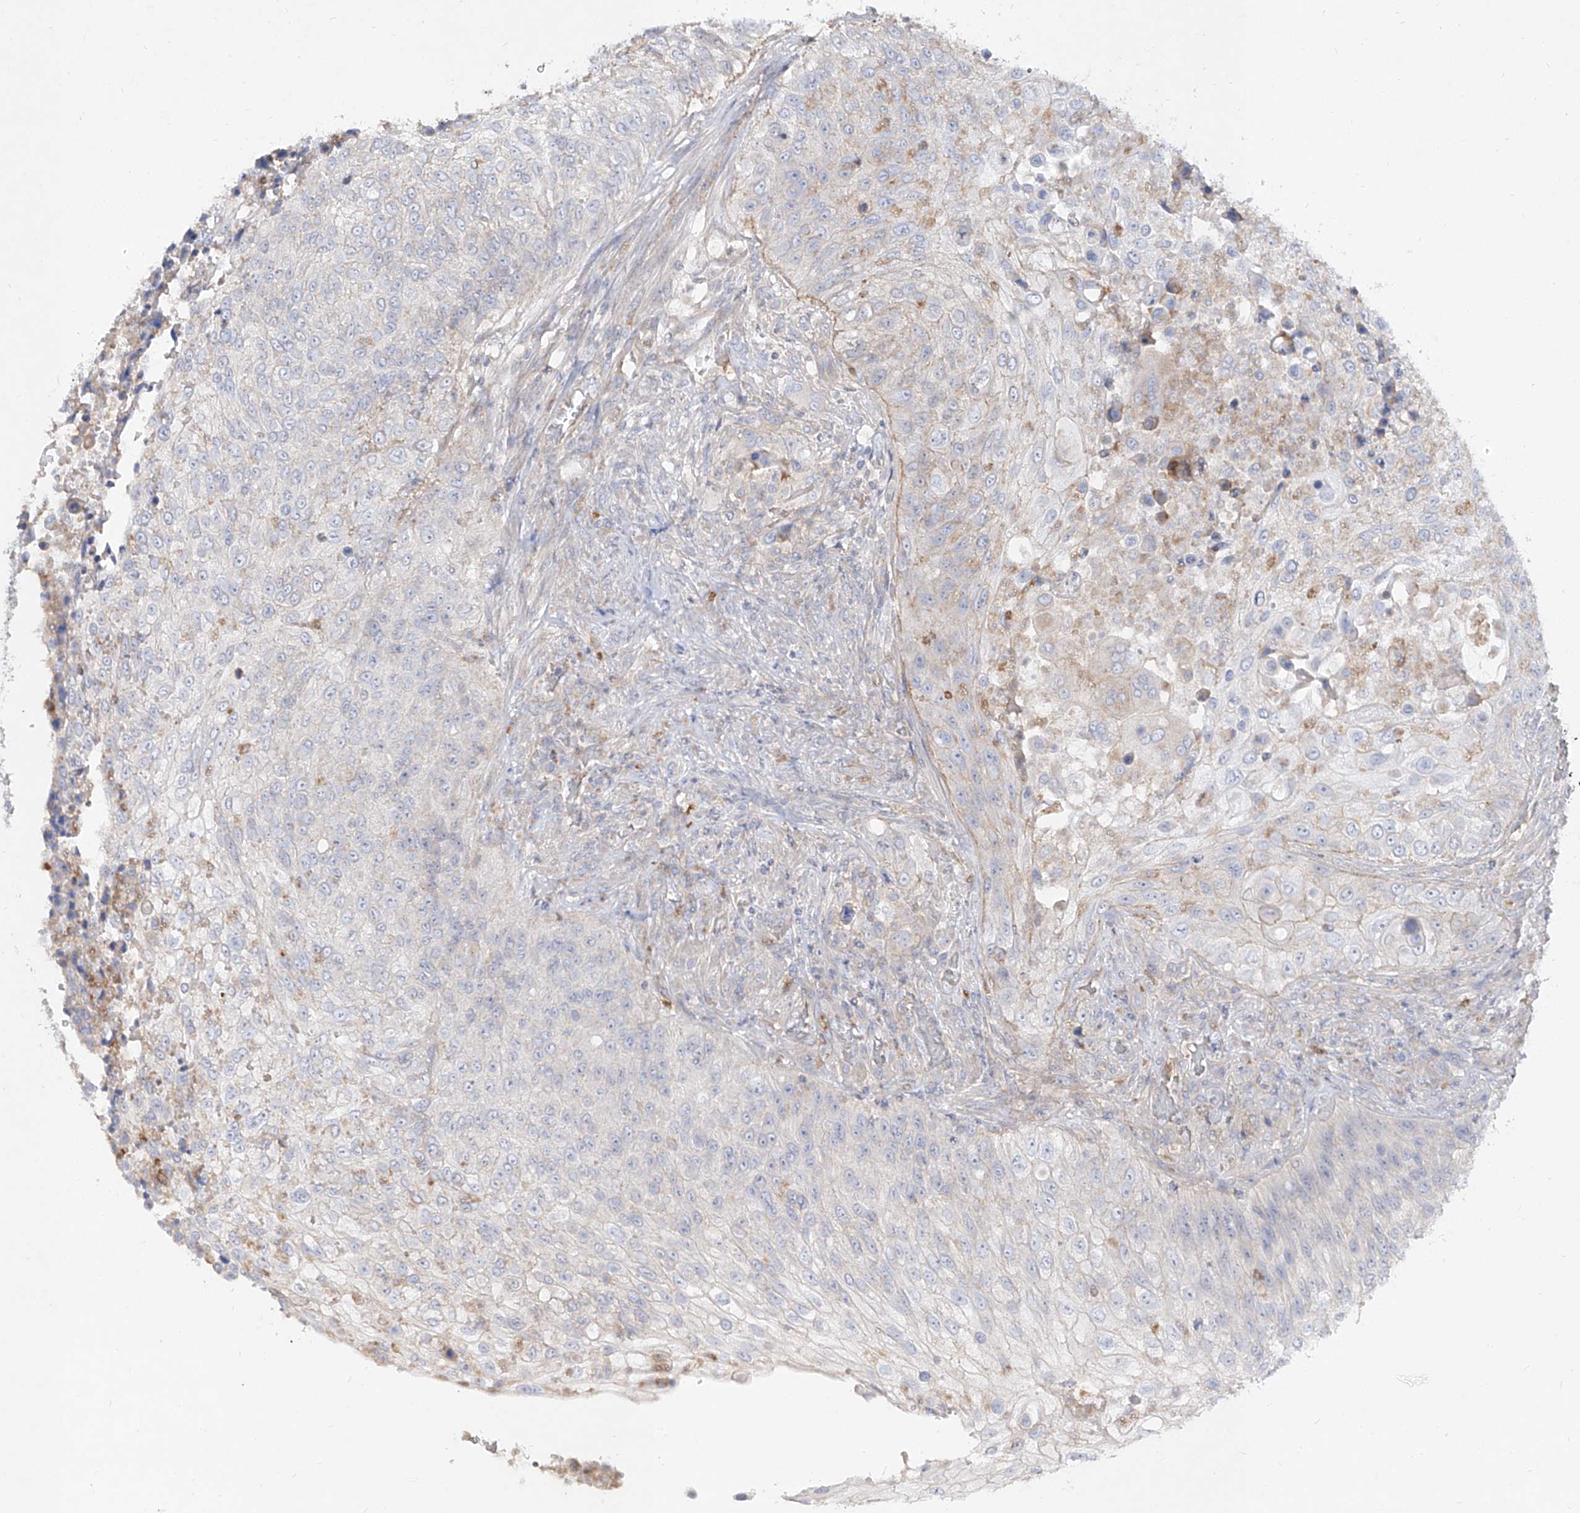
{"staining": {"intensity": "negative", "quantity": "none", "location": "none"}, "tissue": "urothelial cancer", "cell_type": "Tumor cells", "image_type": "cancer", "snomed": [{"axis": "morphology", "description": "Urothelial carcinoma, High grade"}, {"axis": "topography", "description": "Urinary bladder"}], "caption": "This is an immunohistochemistry photomicrograph of human urothelial cancer. There is no positivity in tumor cells.", "gene": "RBFOX3", "patient": {"sex": "female", "age": 60}}